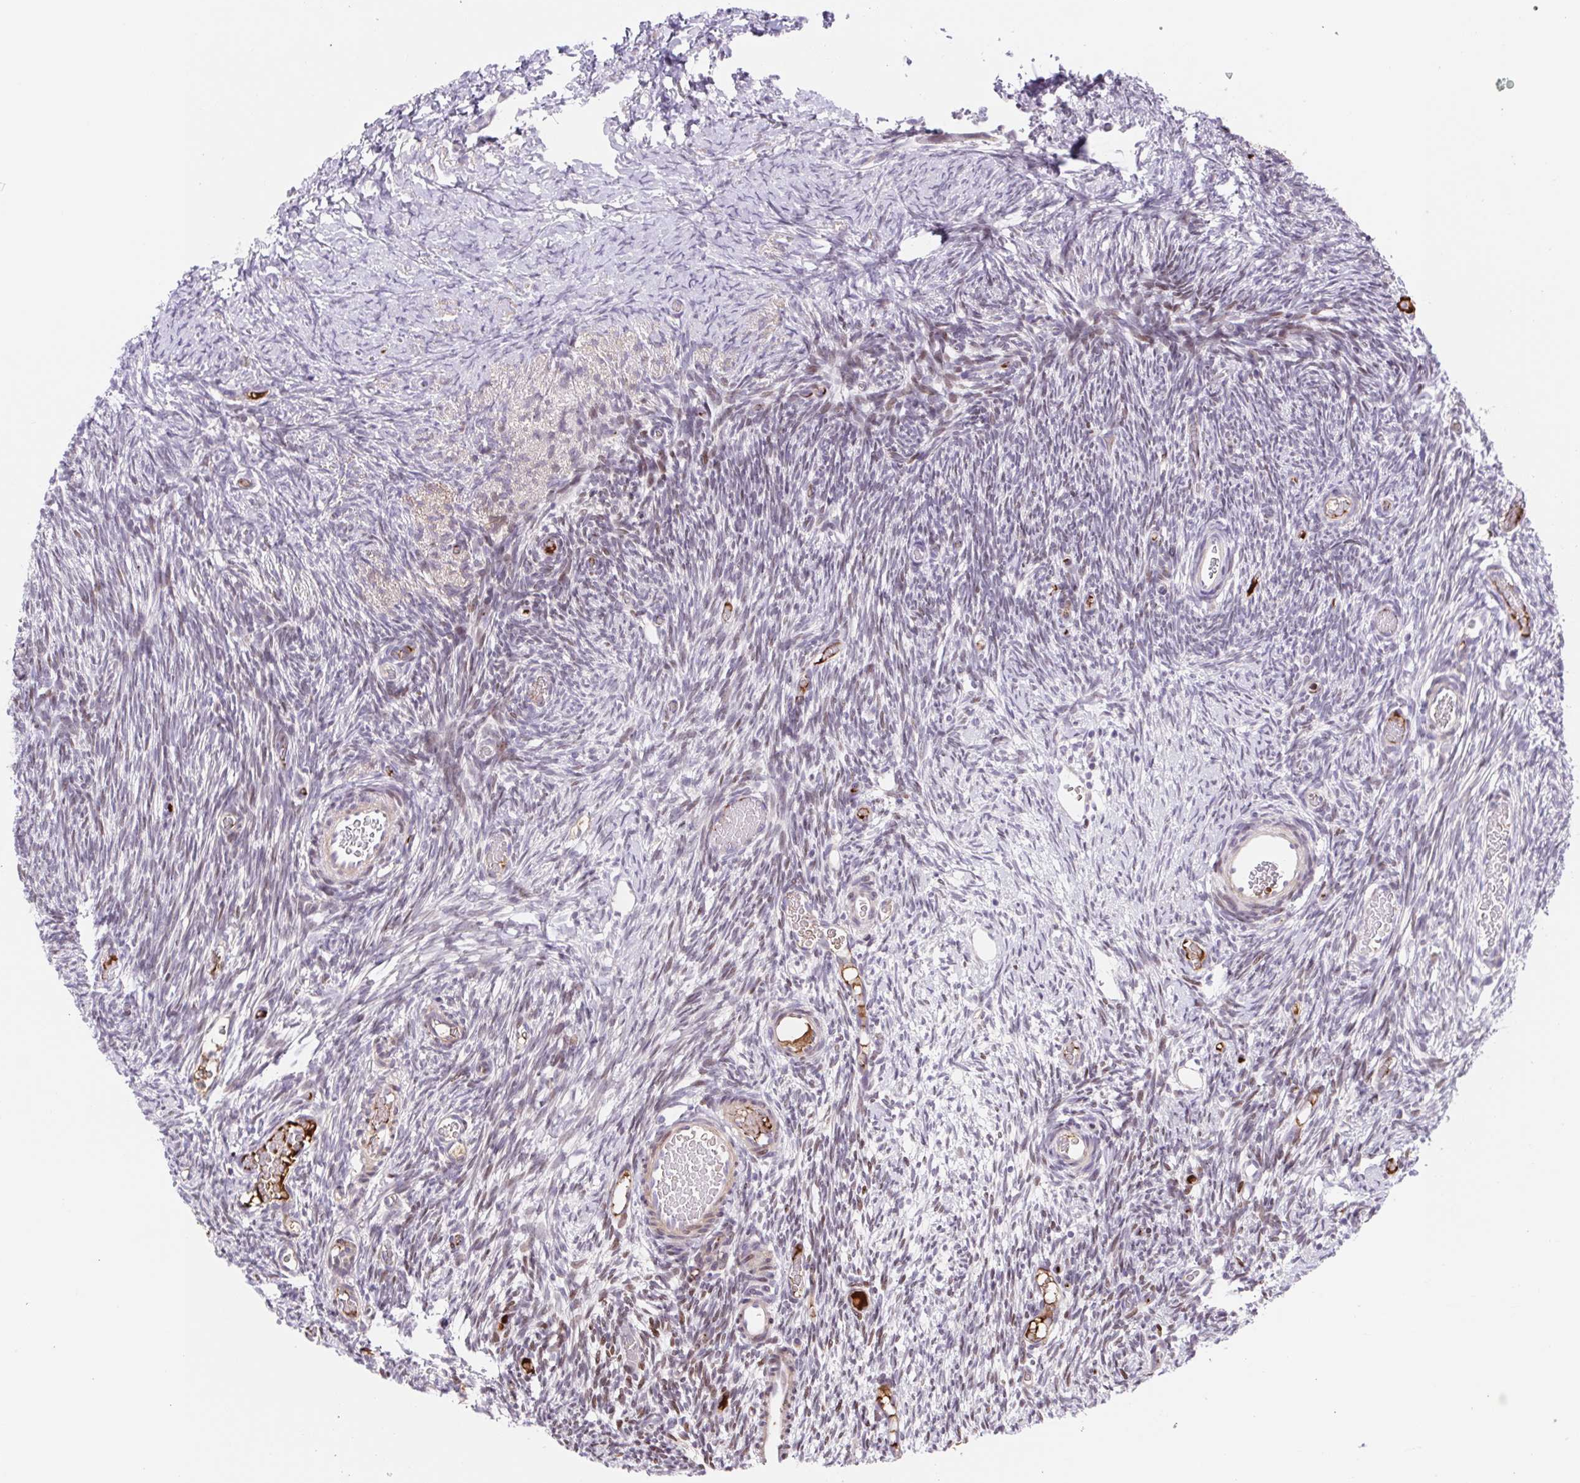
{"staining": {"intensity": "negative", "quantity": "none", "location": "none"}, "tissue": "ovary", "cell_type": "Follicle cells", "image_type": "normal", "snomed": [{"axis": "morphology", "description": "Normal tissue, NOS"}, {"axis": "topography", "description": "Ovary"}], "caption": "High magnification brightfield microscopy of normal ovary stained with DAB (3,3'-diaminobenzidine) (brown) and counterstained with hematoxylin (blue): follicle cells show no significant expression. The staining was performed using DAB to visualize the protein expression in brown, while the nuclei were stained in blue with hematoxylin (Magnification: 20x).", "gene": "TPRG1", "patient": {"sex": "female", "age": 39}}